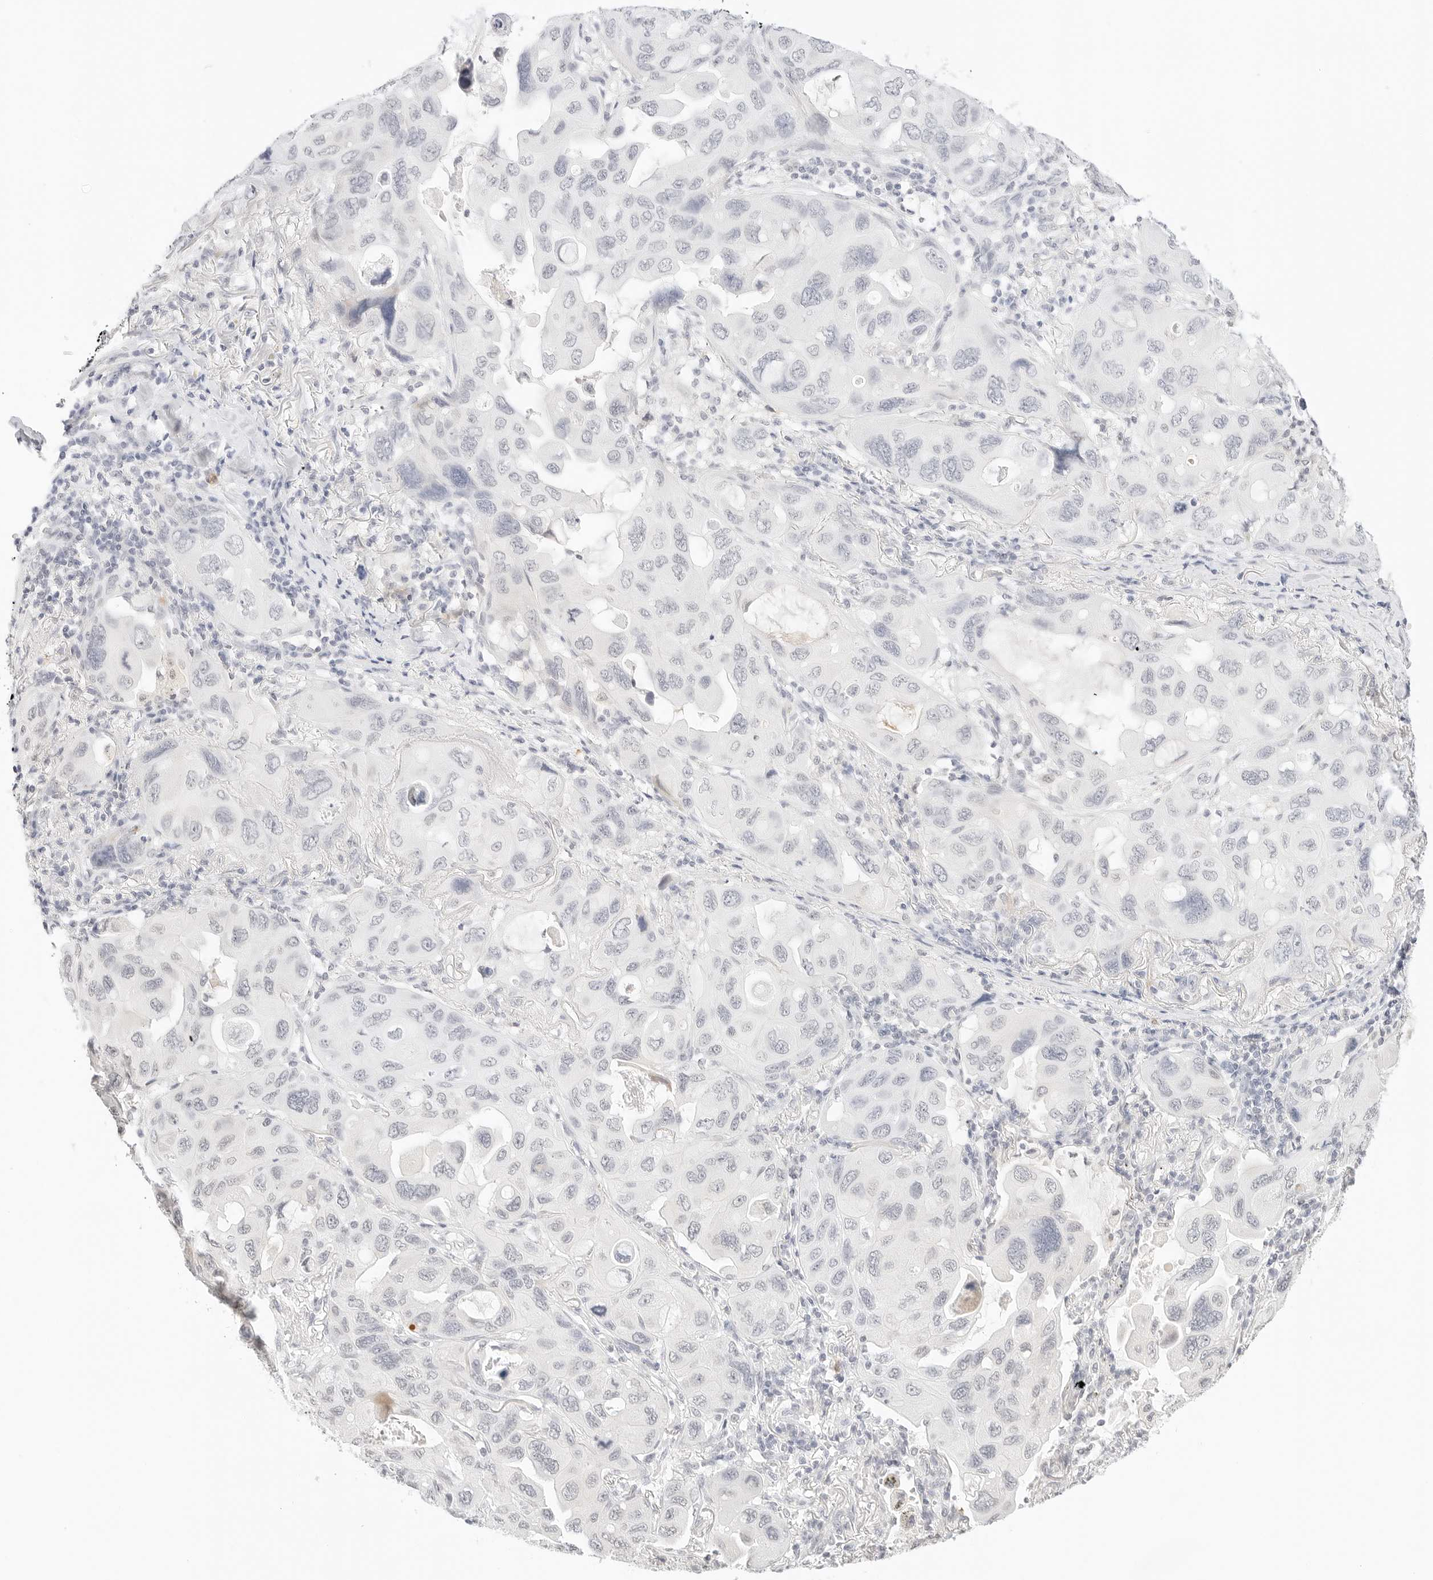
{"staining": {"intensity": "negative", "quantity": "none", "location": "none"}, "tissue": "lung cancer", "cell_type": "Tumor cells", "image_type": "cancer", "snomed": [{"axis": "morphology", "description": "Squamous cell carcinoma, NOS"}, {"axis": "topography", "description": "Lung"}], "caption": "Tumor cells show no significant protein expression in squamous cell carcinoma (lung).", "gene": "XKR4", "patient": {"sex": "female", "age": 73}}